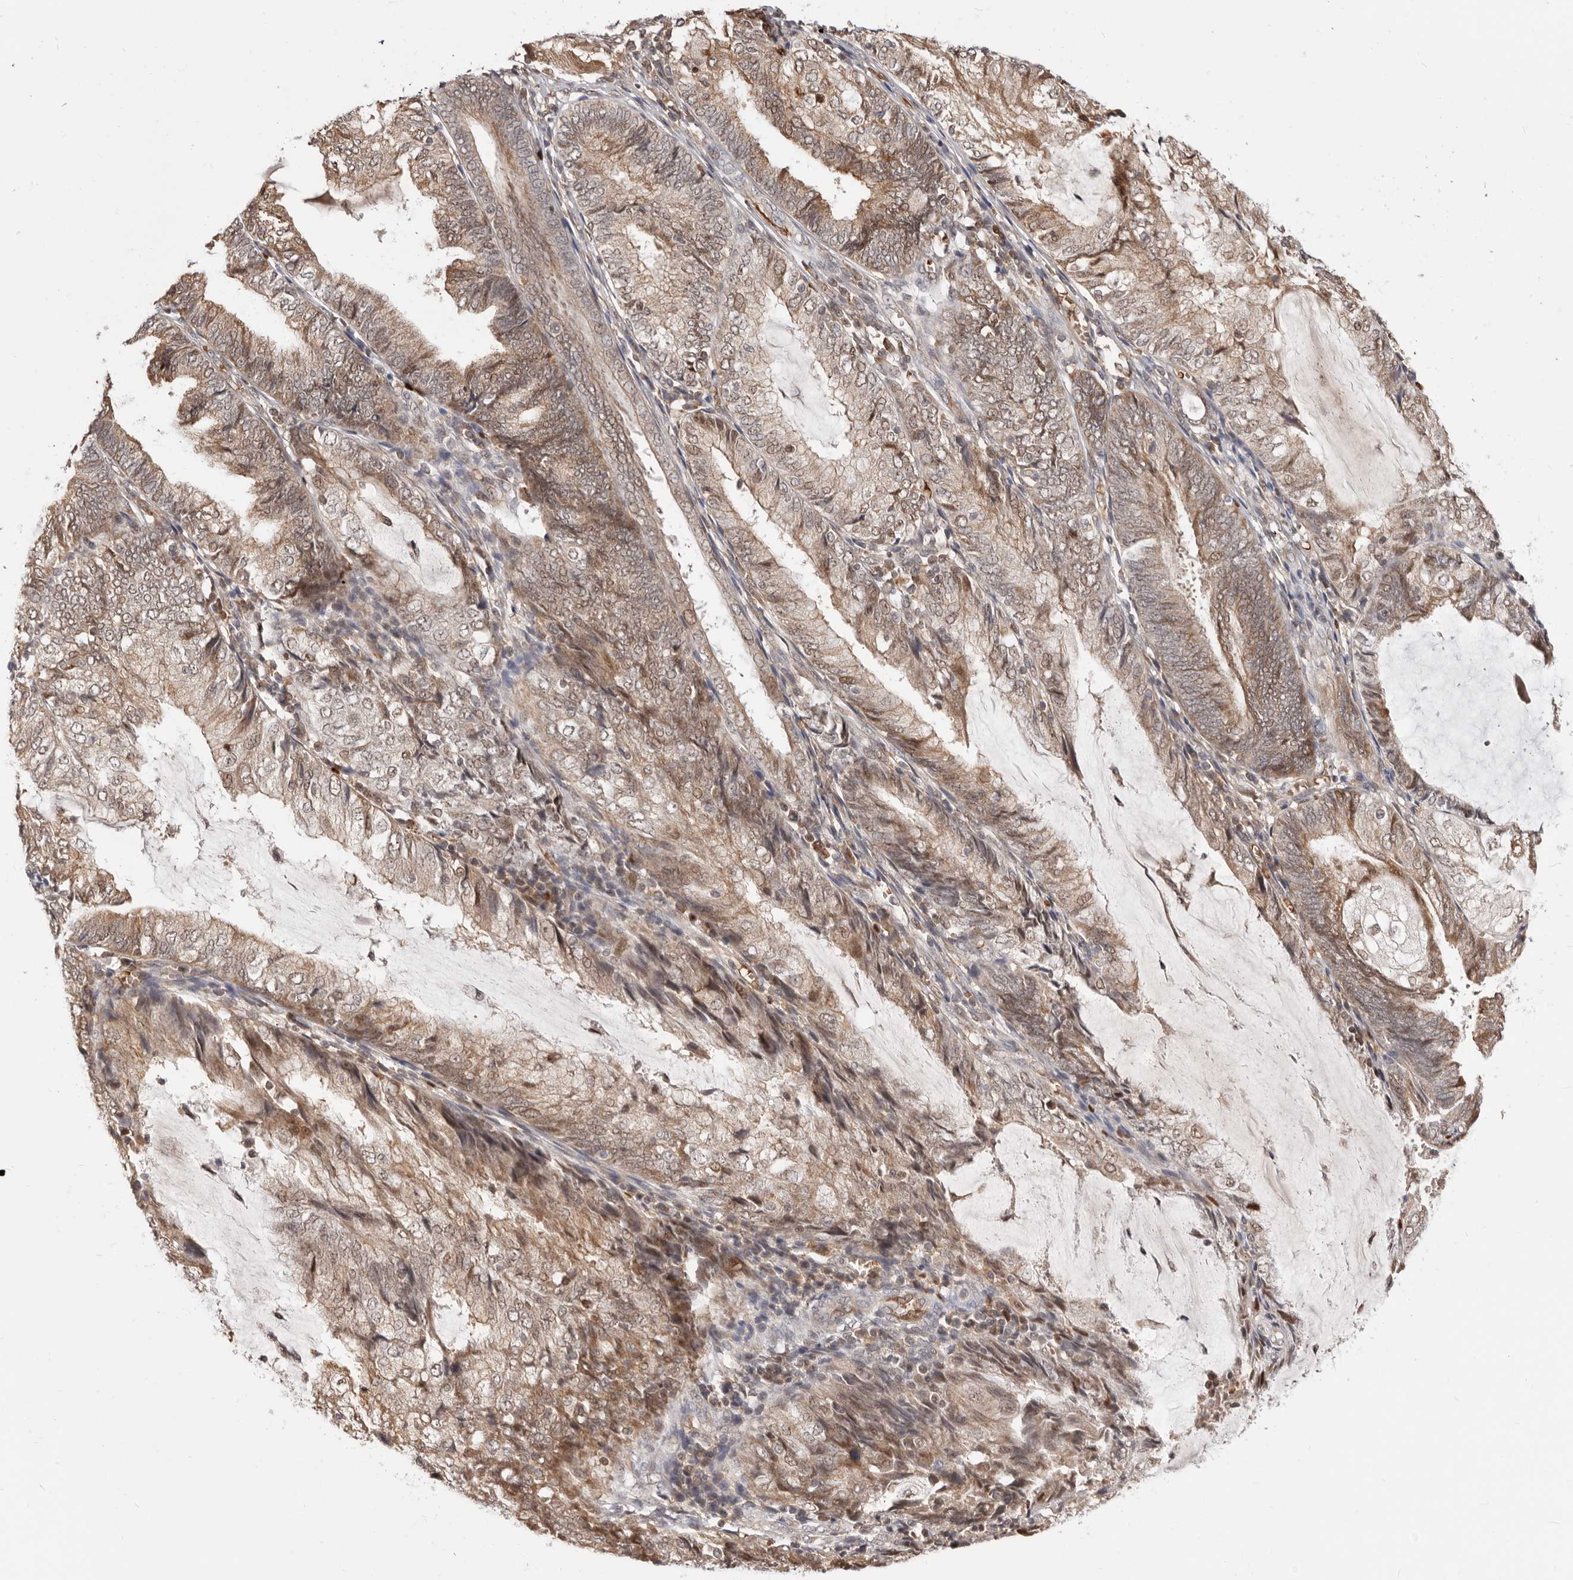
{"staining": {"intensity": "moderate", "quantity": ">75%", "location": "cytoplasmic/membranous,nuclear"}, "tissue": "endometrial cancer", "cell_type": "Tumor cells", "image_type": "cancer", "snomed": [{"axis": "morphology", "description": "Adenocarcinoma, NOS"}, {"axis": "topography", "description": "Endometrium"}], "caption": "The image displays staining of endometrial cancer (adenocarcinoma), revealing moderate cytoplasmic/membranous and nuclear protein expression (brown color) within tumor cells.", "gene": "NCOA3", "patient": {"sex": "female", "age": 81}}